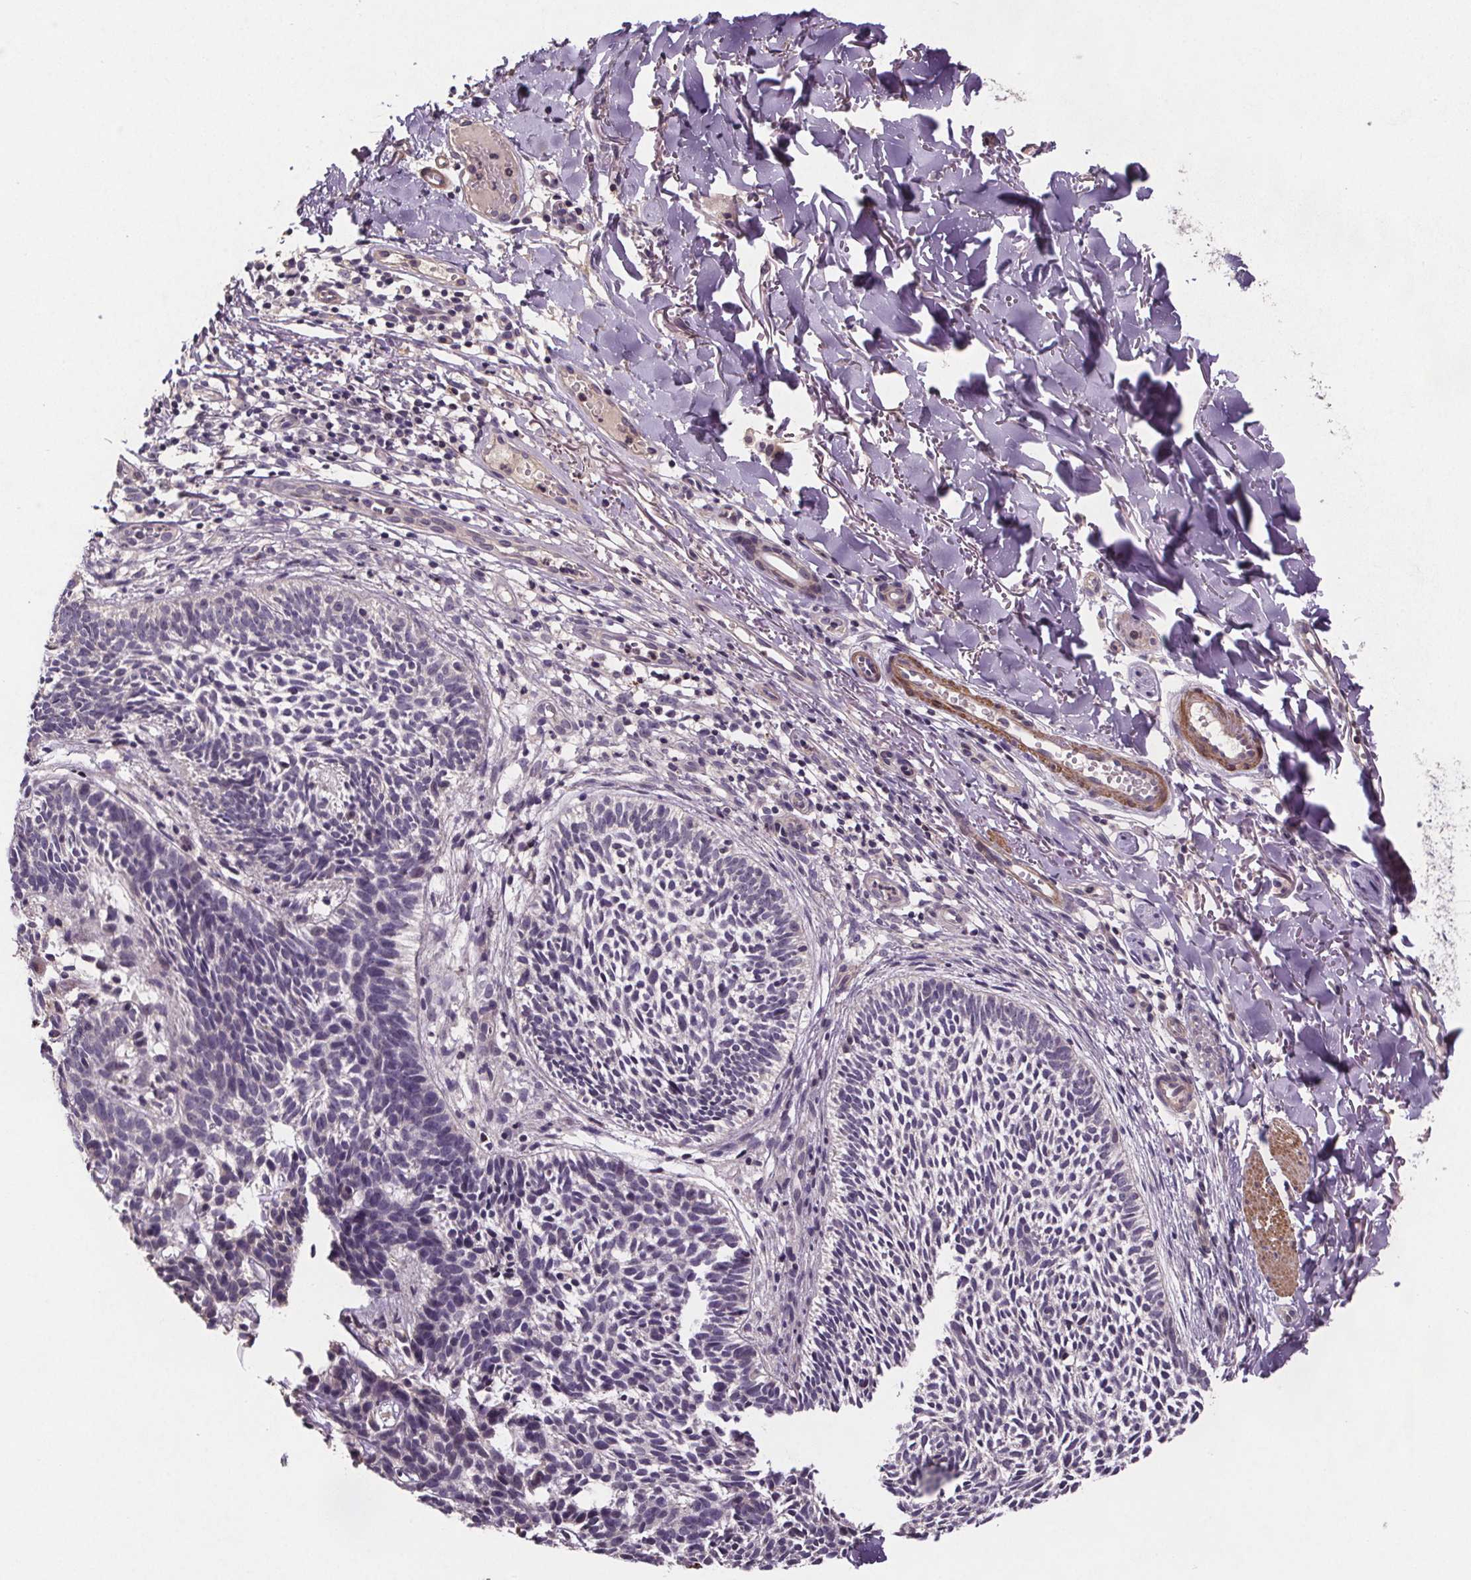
{"staining": {"intensity": "negative", "quantity": "none", "location": "none"}, "tissue": "skin cancer", "cell_type": "Tumor cells", "image_type": "cancer", "snomed": [{"axis": "morphology", "description": "Basal cell carcinoma"}, {"axis": "topography", "description": "Skin"}], "caption": "DAB immunohistochemical staining of human skin cancer exhibits no significant positivity in tumor cells.", "gene": "CLN3", "patient": {"sex": "male", "age": 78}}